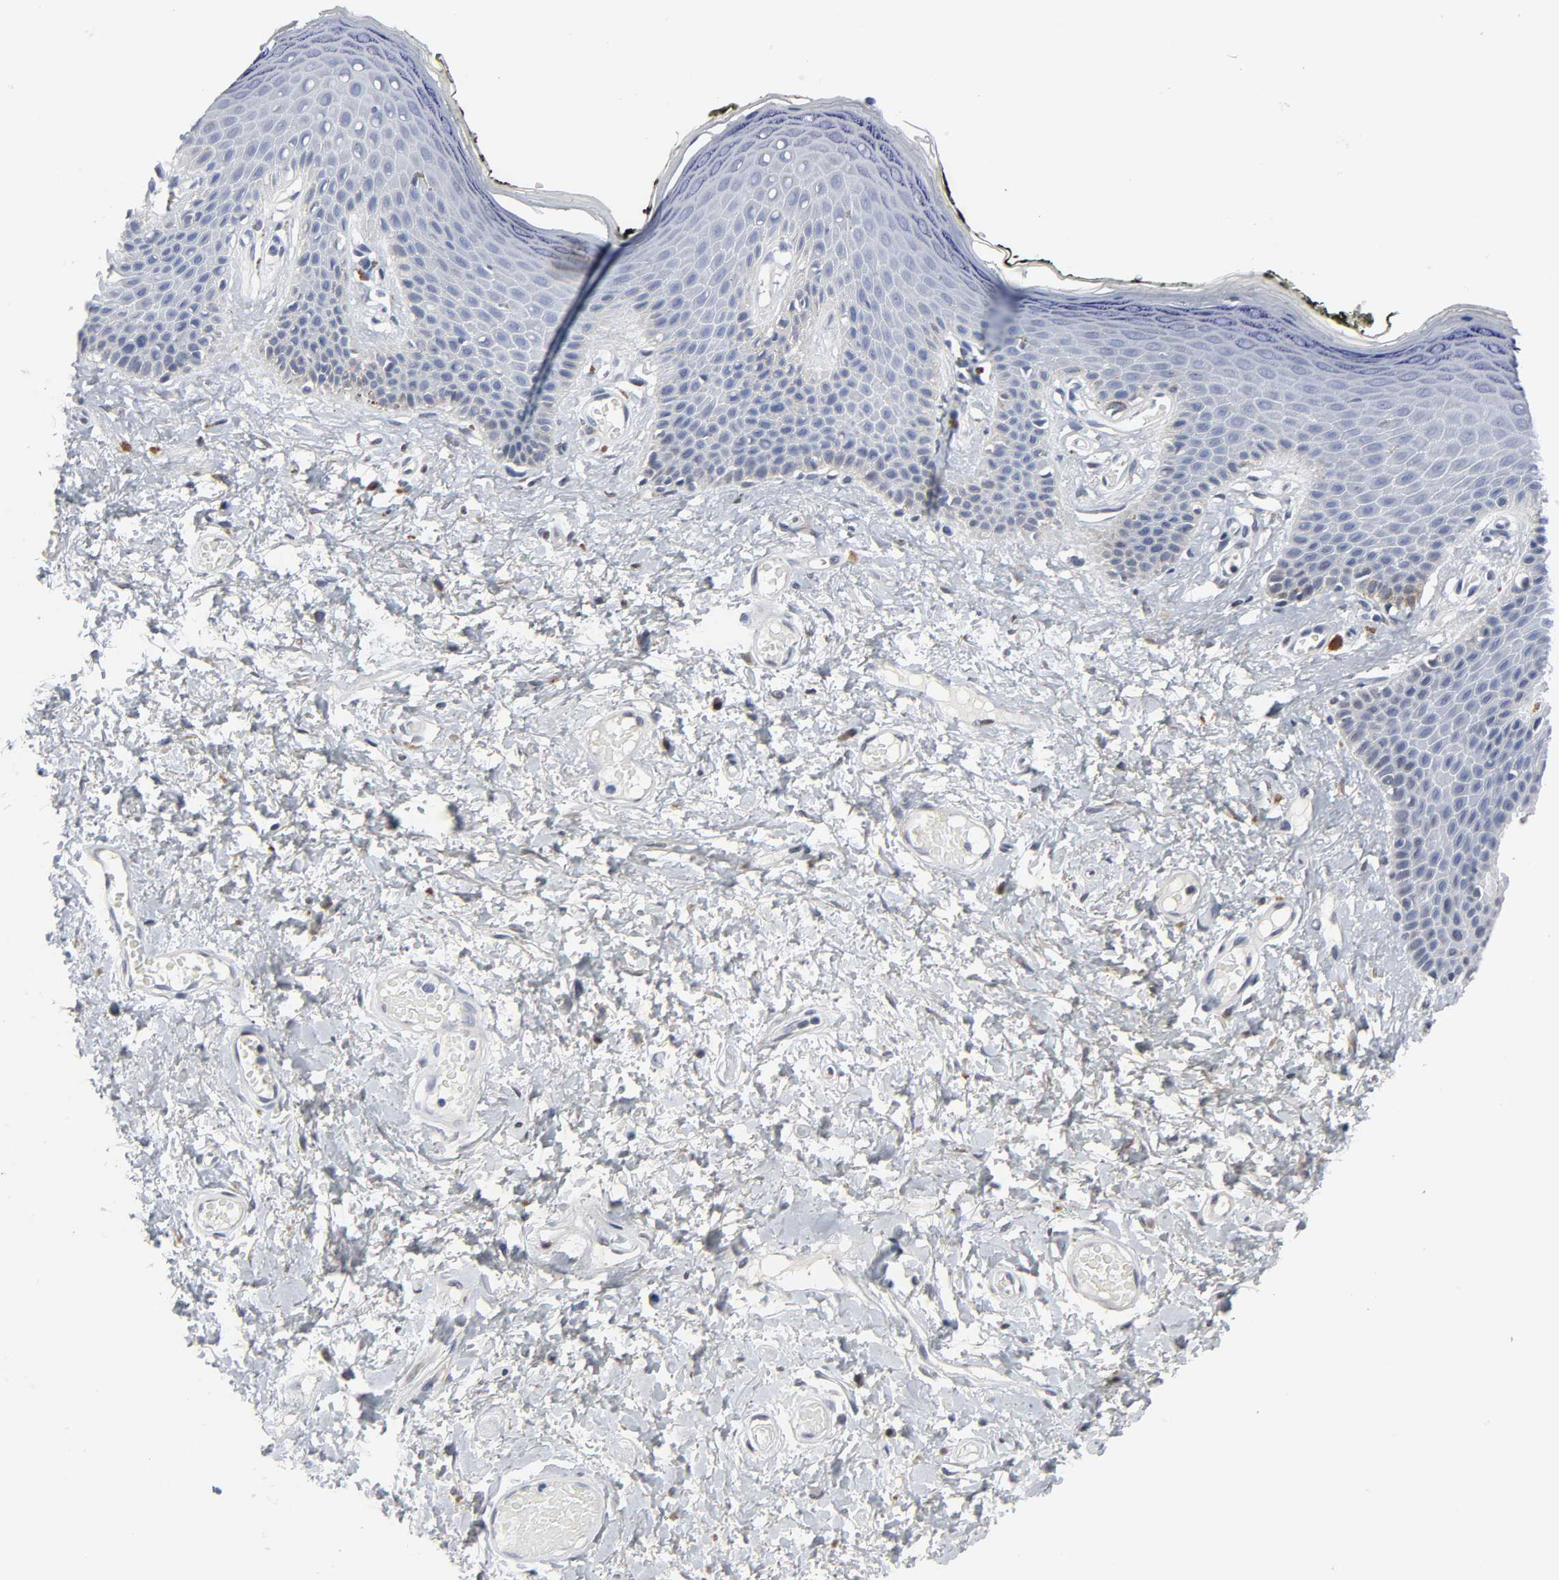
{"staining": {"intensity": "negative", "quantity": "none", "location": "none"}, "tissue": "skin", "cell_type": "Epidermal cells", "image_type": "normal", "snomed": [{"axis": "morphology", "description": "Normal tissue, NOS"}, {"axis": "morphology", "description": "Inflammation, NOS"}, {"axis": "topography", "description": "Vulva"}], "caption": "Skin was stained to show a protein in brown. There is no significant staining in epidermal cells. Nuclei are stained in blue.", "gene": "SALL2", "patient": {"sex": "female", "age": 84}}